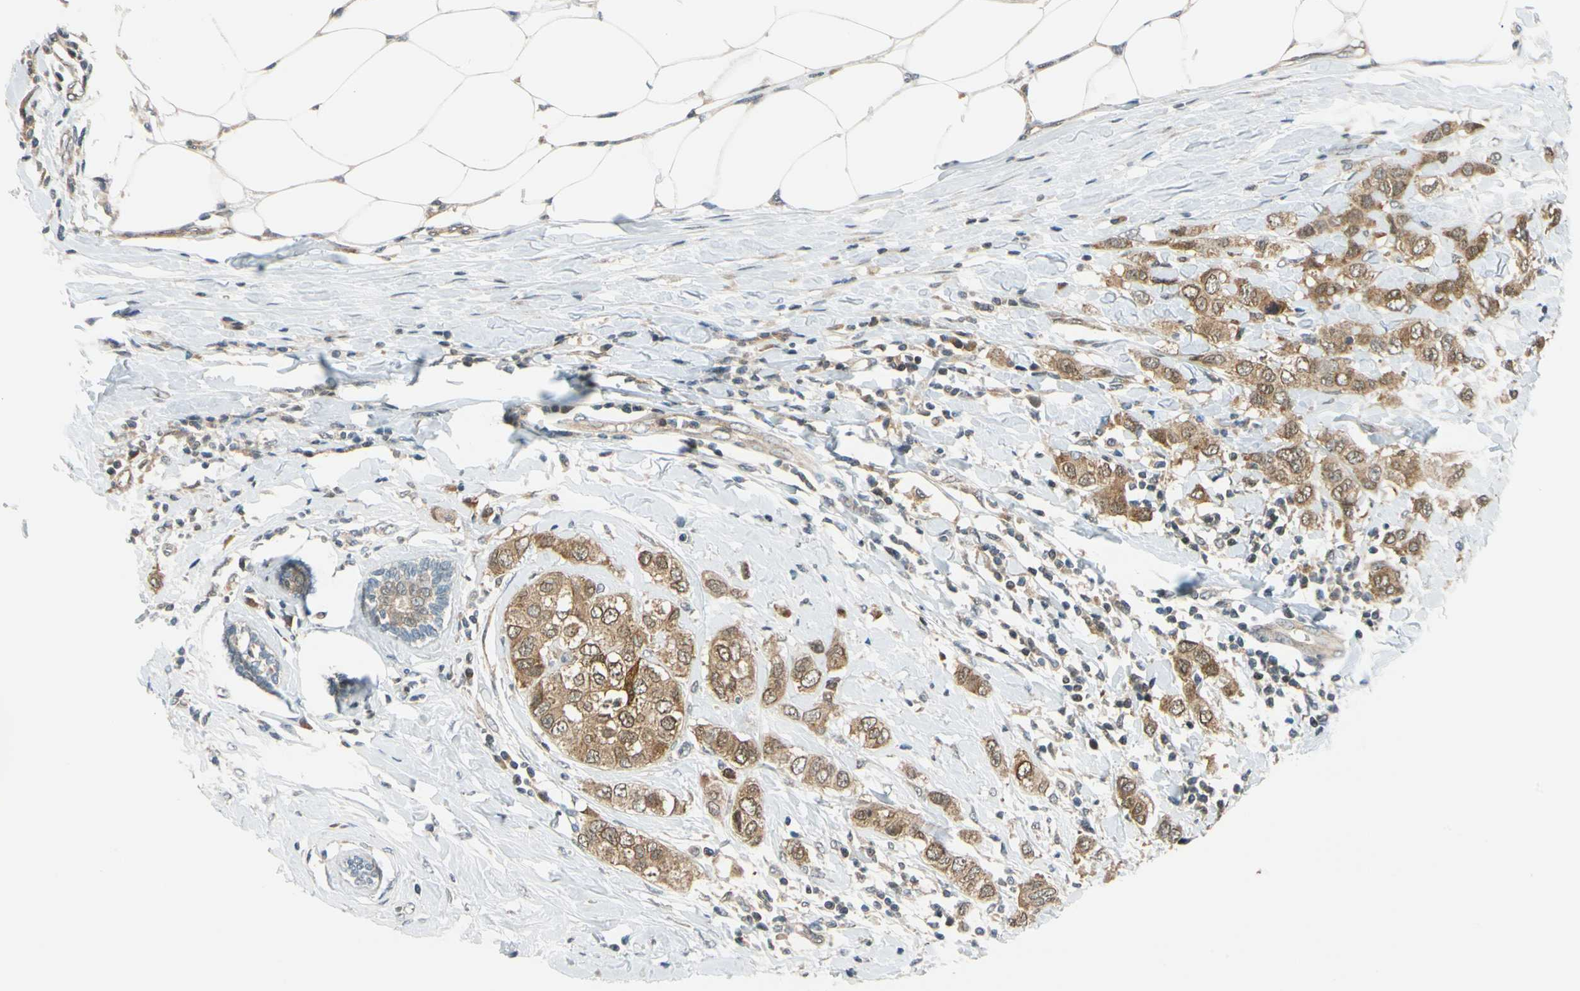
{"staining": {"intensity": "moderate", "quantity": ">75%", "location": "cytoplasmic/membranous"}, "tissue": "breast cancer", "cell_type": "Tumor cells", "image_type": "cancer", "snomed": [{"axis": "morphology", "description": "Duct carcinoma"}, {"axis": "topography", "description": "Breast"}], "caption": "Tumor cells display medium levels of moderate cytoplasmic/membranous staining in about >75% of cells in breast intraductal carcinoma.", "gene": "MAPK9", "patient": {"sex": "female", "age": 50}}